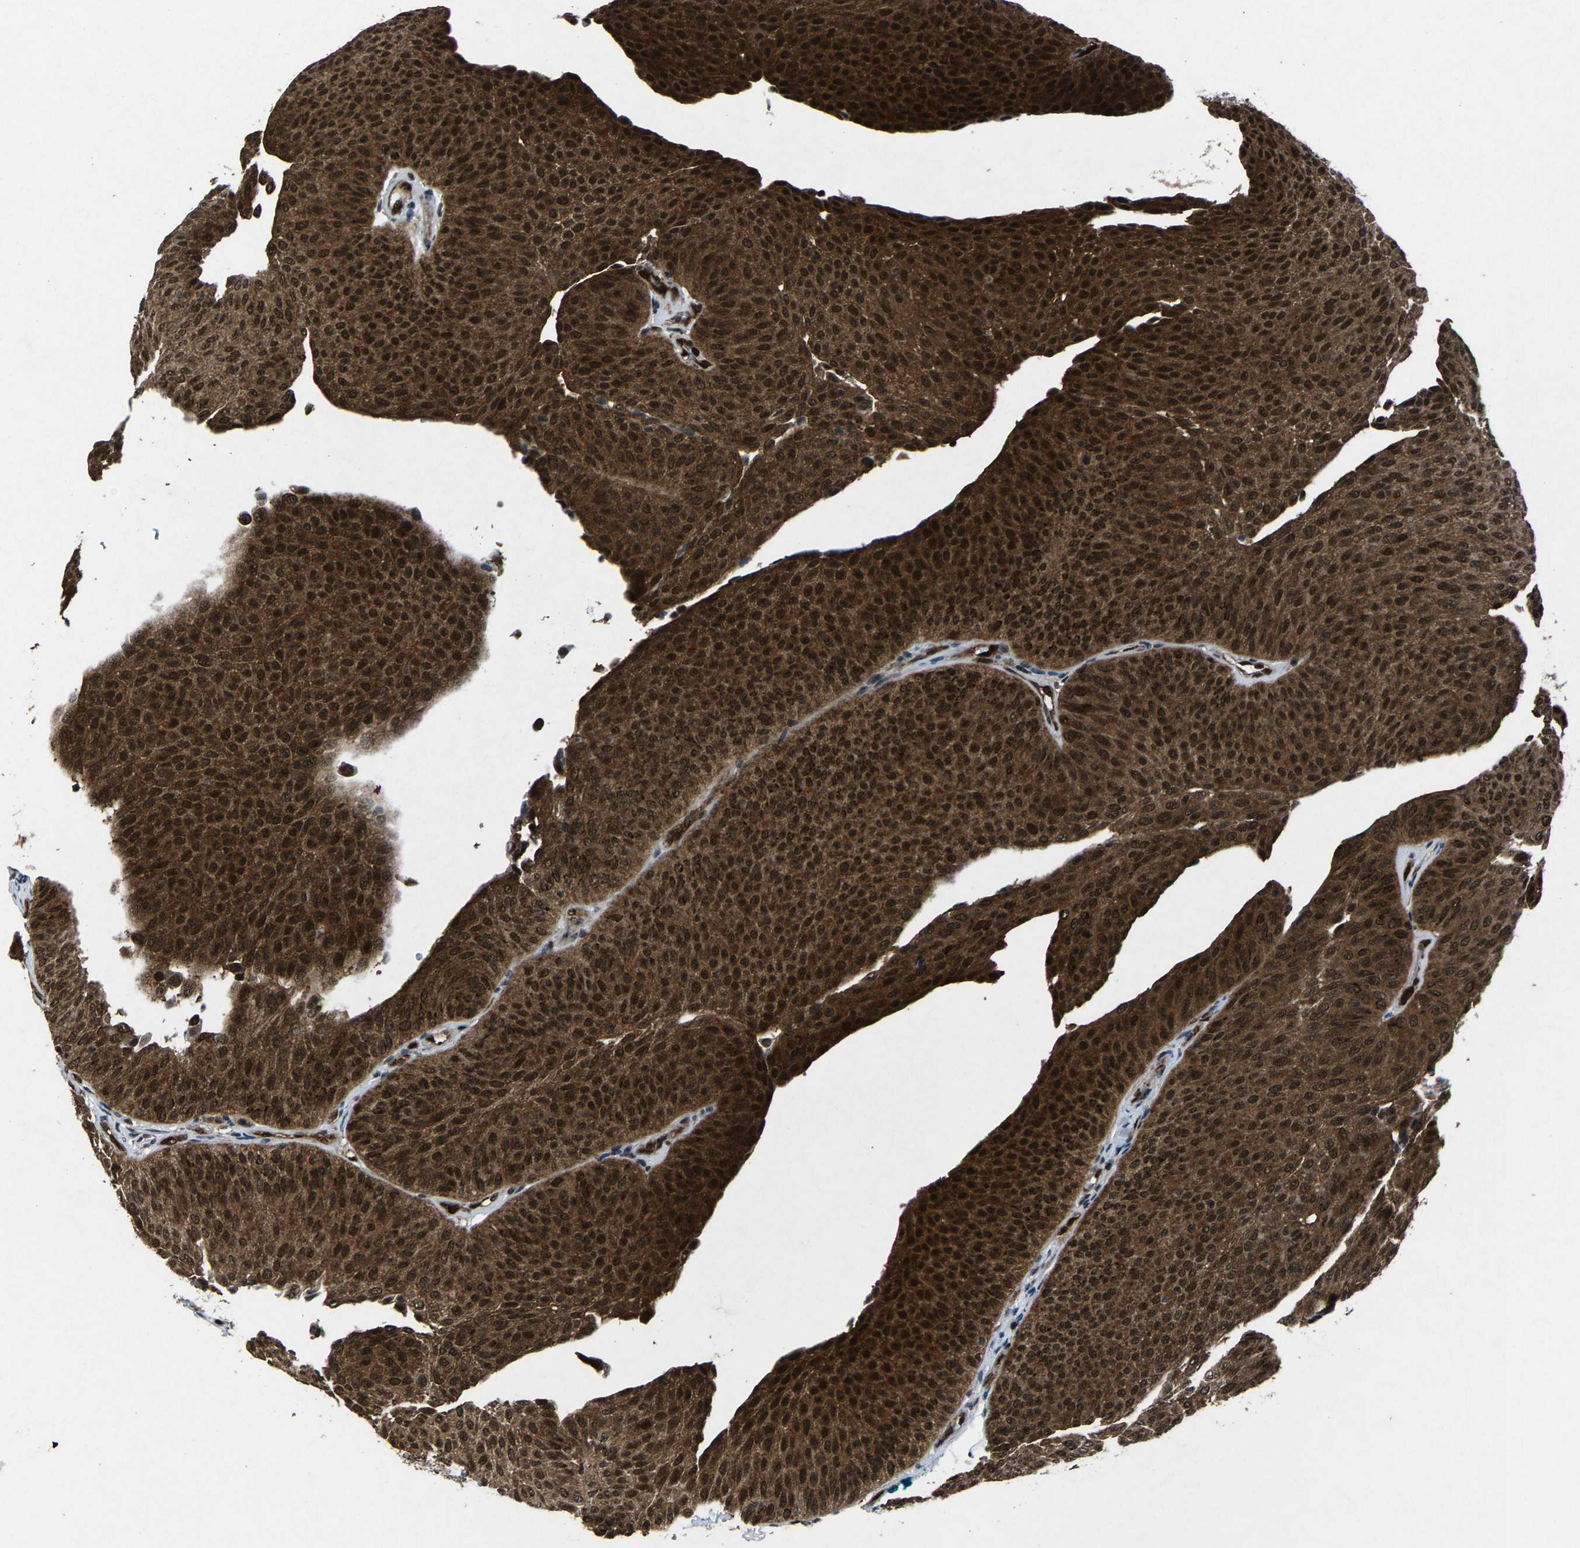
{"staining": {"intensity": "strong", "quantity": ">75%", "location": "cytoplasmic/membranous,nuclear"}, "tissue": "urothelial cancer", "cell_type": "Tumor cells", "image_type": "cancer", "snomed": [{"axis": "morphology", "description": "Urothelial carcinoma, Low grade"}, {"axis": "topography", "description": "Urinary bladder"}], "caption": "The photomicrograph reveals staining of urothelial cancer, revealing strong cytoplasmic/membranous and nuclear protein expression (brown color) within tumor cells. (DAB (3,3'-diaminobenzidine) = brown stain, brightfield microscopy at high magnification).", "gene": "ATXN3", "patient": {"sex": "female", "age": 60}}